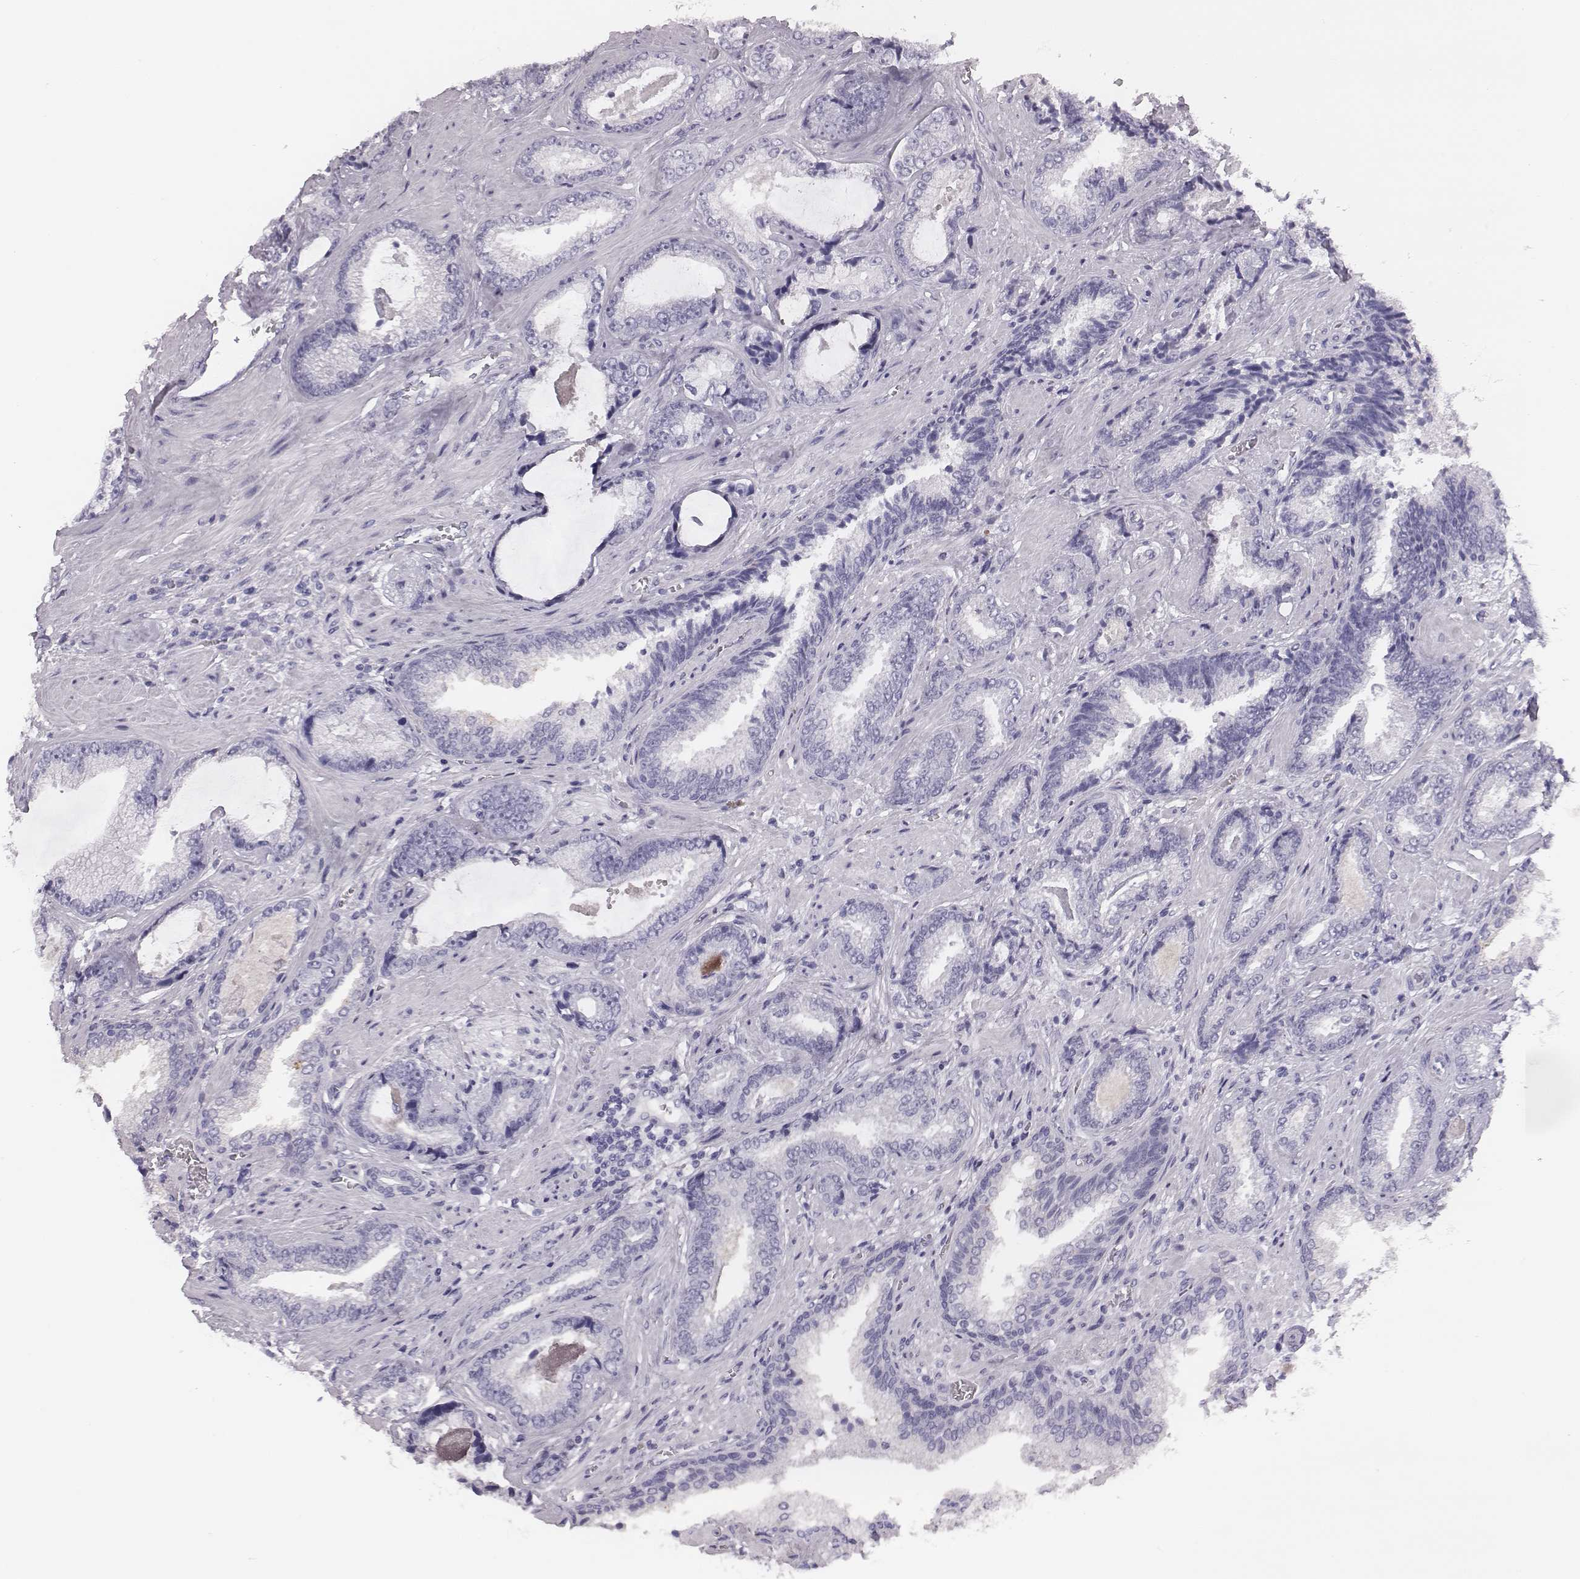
{"staining": {"intensity": "negative", "quantity": "none", "location": "none"}, "tissue": "prostate cancer", "cell_type": "Tumor cells", "image_type": "cancer", "snomed": [{"axis": "morphology", "description": "Adenocarcinoma, Low grade"}, {"axis": "topography", "description": "Prostate"}], "caption": "The image shows no significant expression in tumor cells of prostate cancer (adenocarcinoma (low-grade)).", "gene": "CSH1", "patient": {"sex": "male", "age": 61}}